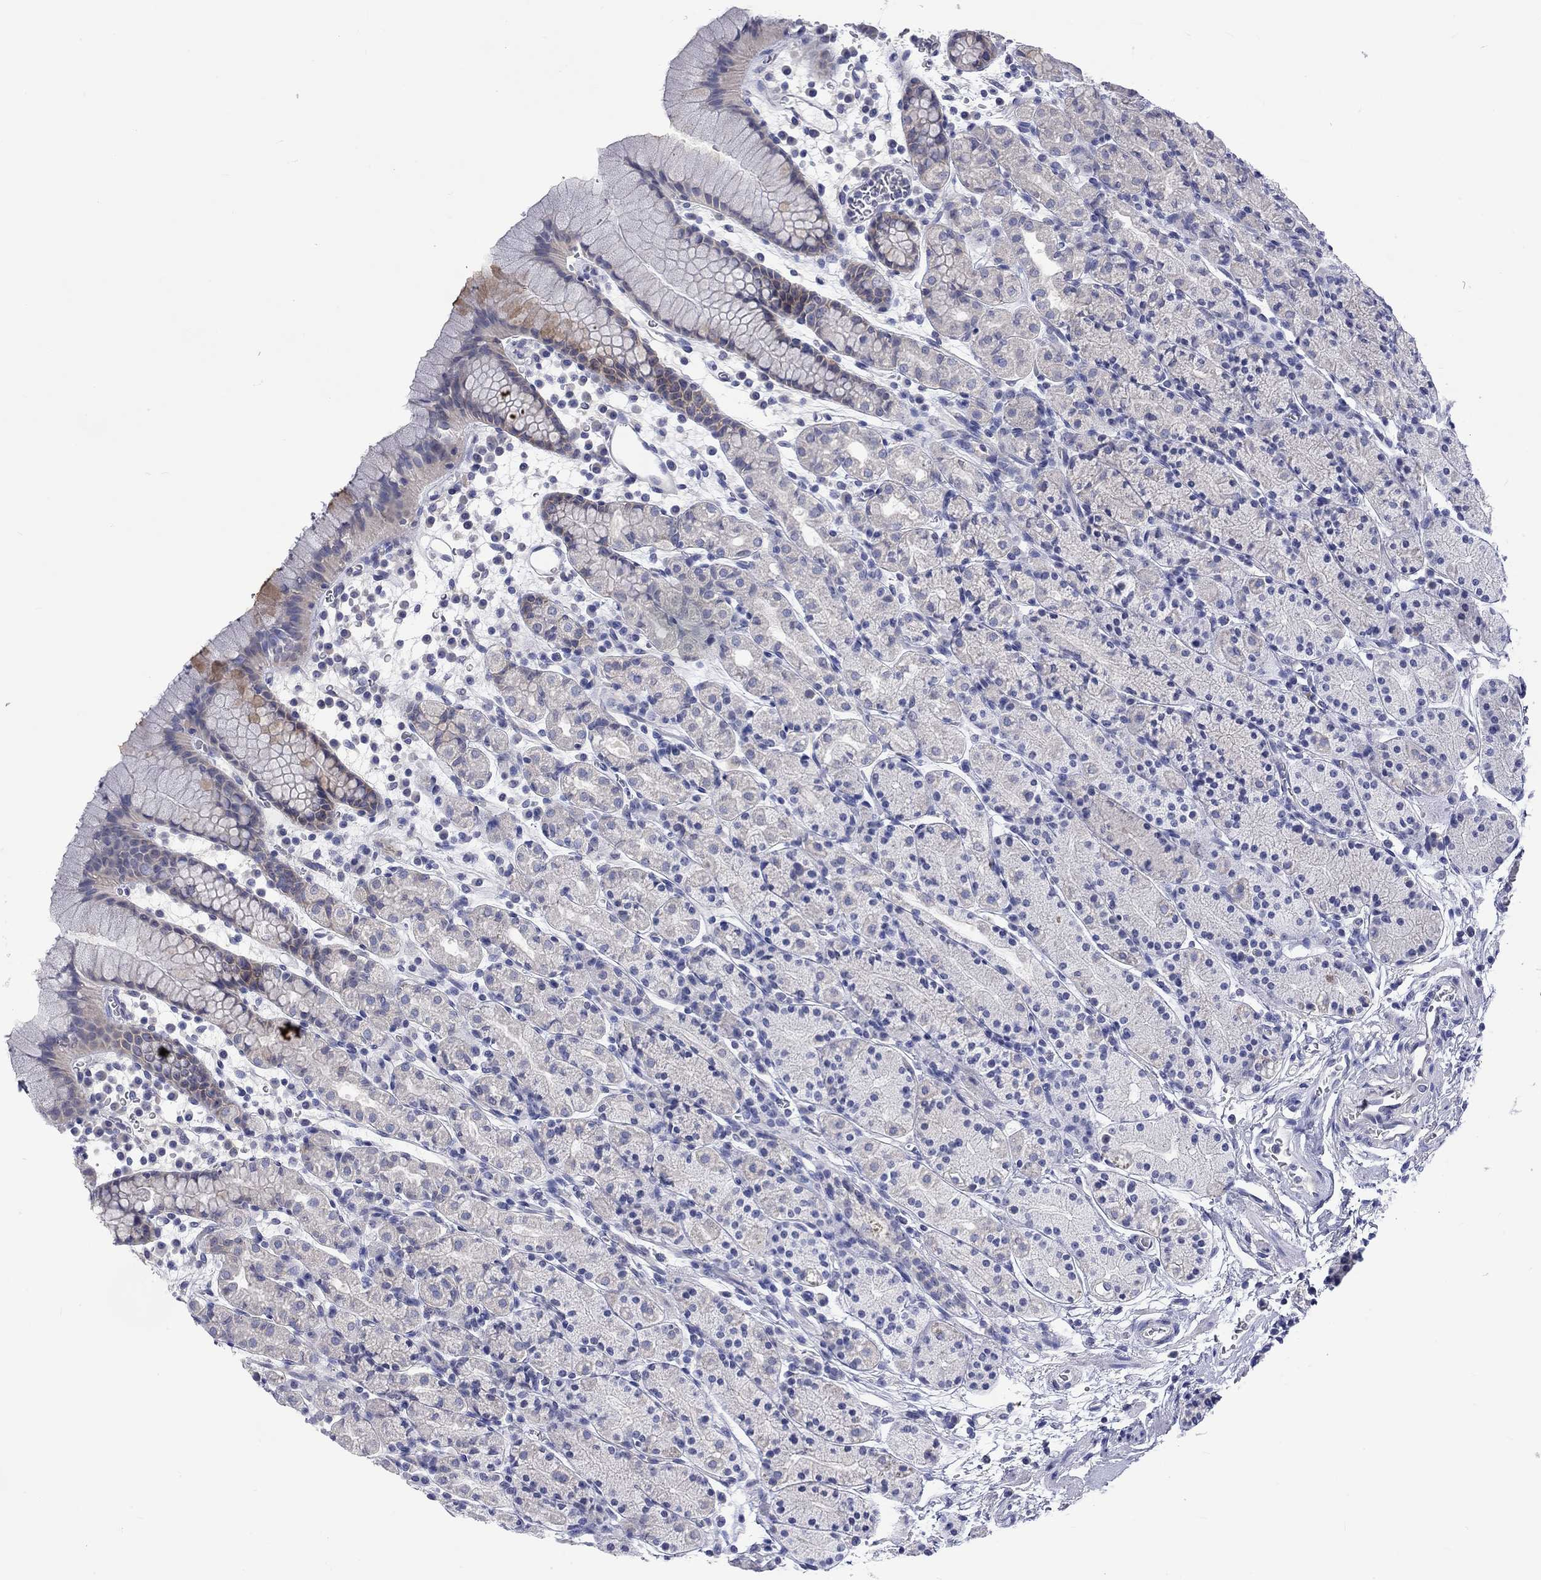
{"staining": {"intensity": "negative", "quantity": "none", "location": "none"}, "tissue": "stomach", "cell_type": "Glandular cells", "image_type": "normal", "snomed": [{"axis": "morphology", "description": "Normal tissue, NOS"}, {"axis": "topography", "description": "Stomach, upper"}, {"axis": "topography", "description": "Stomach"}], "caption": "Immunohistochemical staining of unremarkable stomach displays no significant expression in glandular cells.", "gene": "CERS1", "patient": {"sex": "male", "age": 62}}